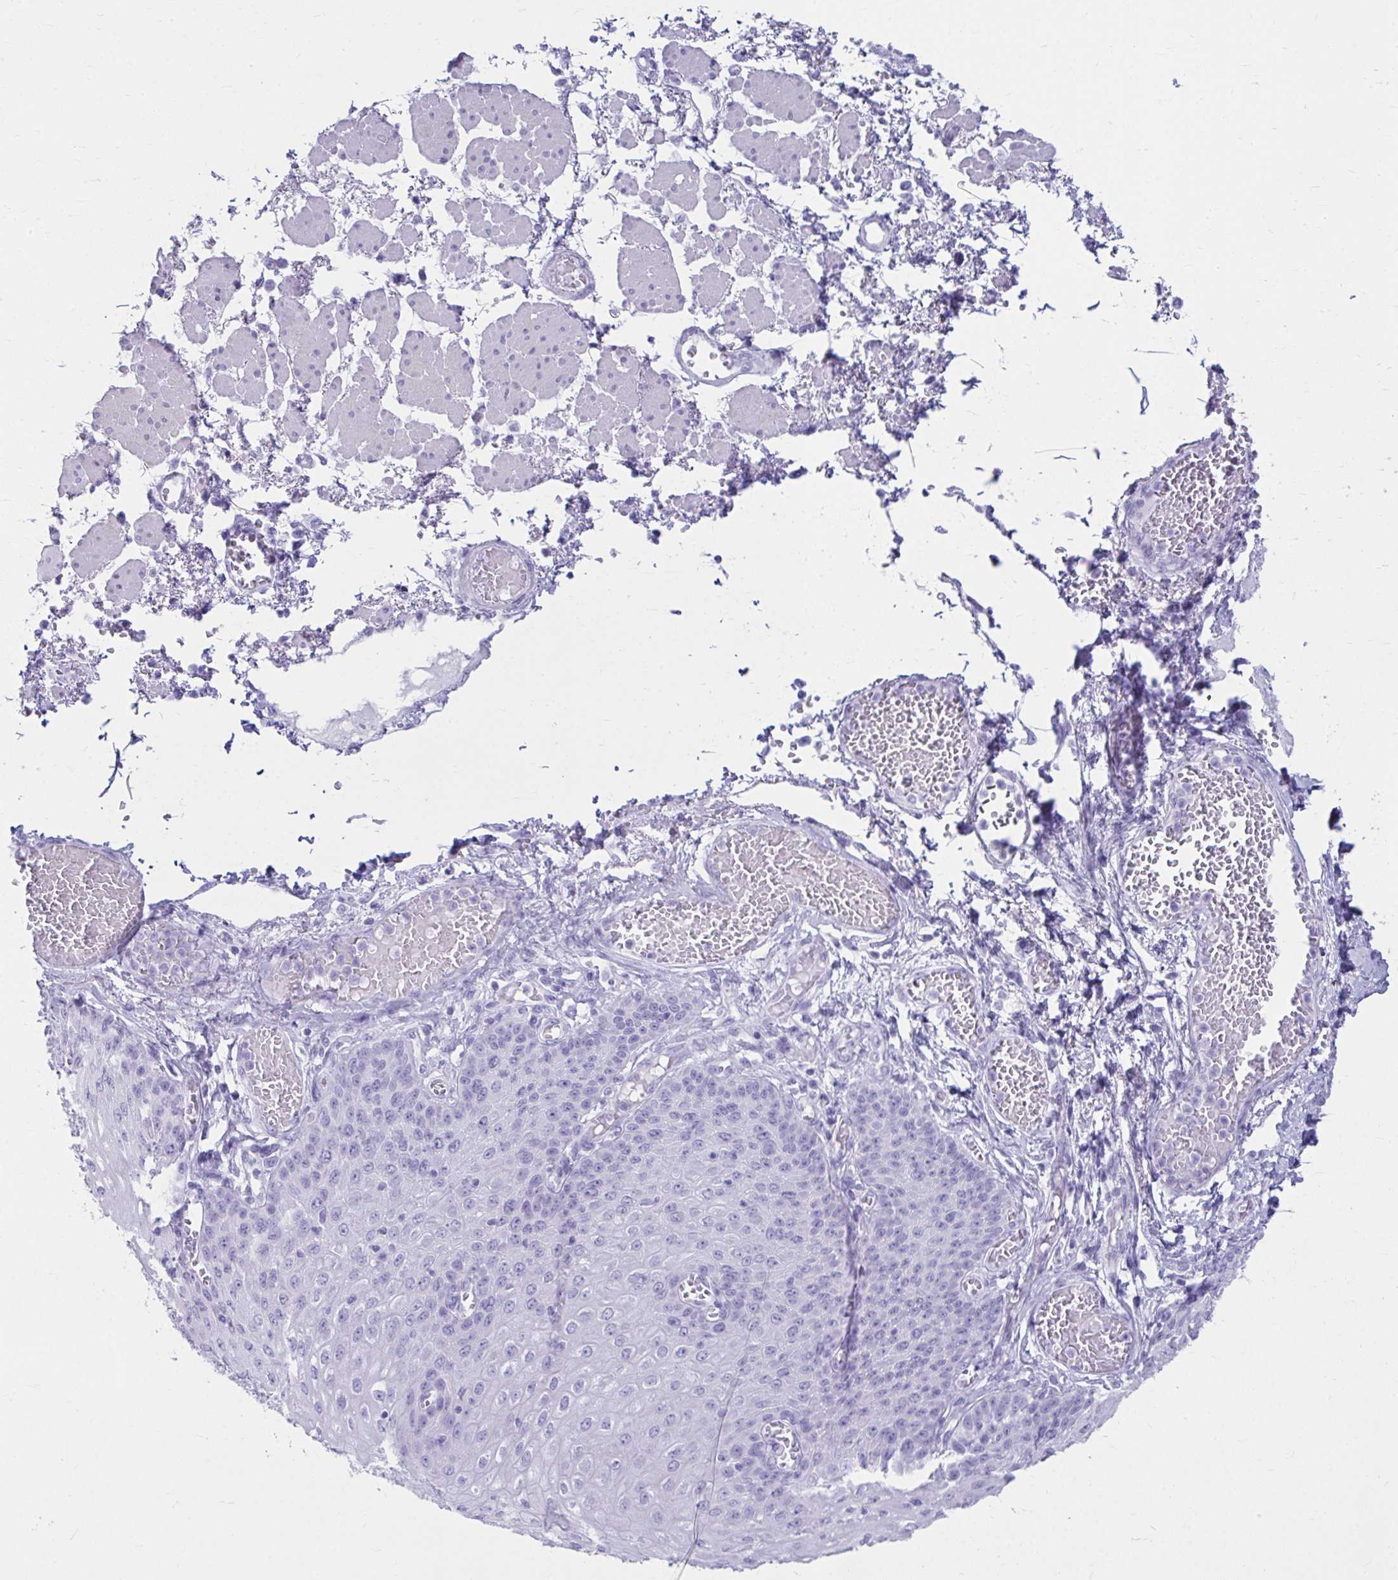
{"staining": {"intensity": "negative", "quantity": "none", "location": "none"}, "tissue": "esophagus", "cell_type": "Squamous epithelial cells", "image_type": "normal", "snomed": [{"axis": "morphology", "description": "Normal tissue, NOS"}, {"axis": "morphology", "description": "Adenocarcinoma, NOS"}, {"axis": "topography", "description": "Esophagus"}], "caption": "This is an immunohistochemistry histopathology image of unremarkable esophagus. There is no positivity in squamous epithelial cells.", "gene": "ATP4B", "patient": {"sex": "male", "age": 81}}